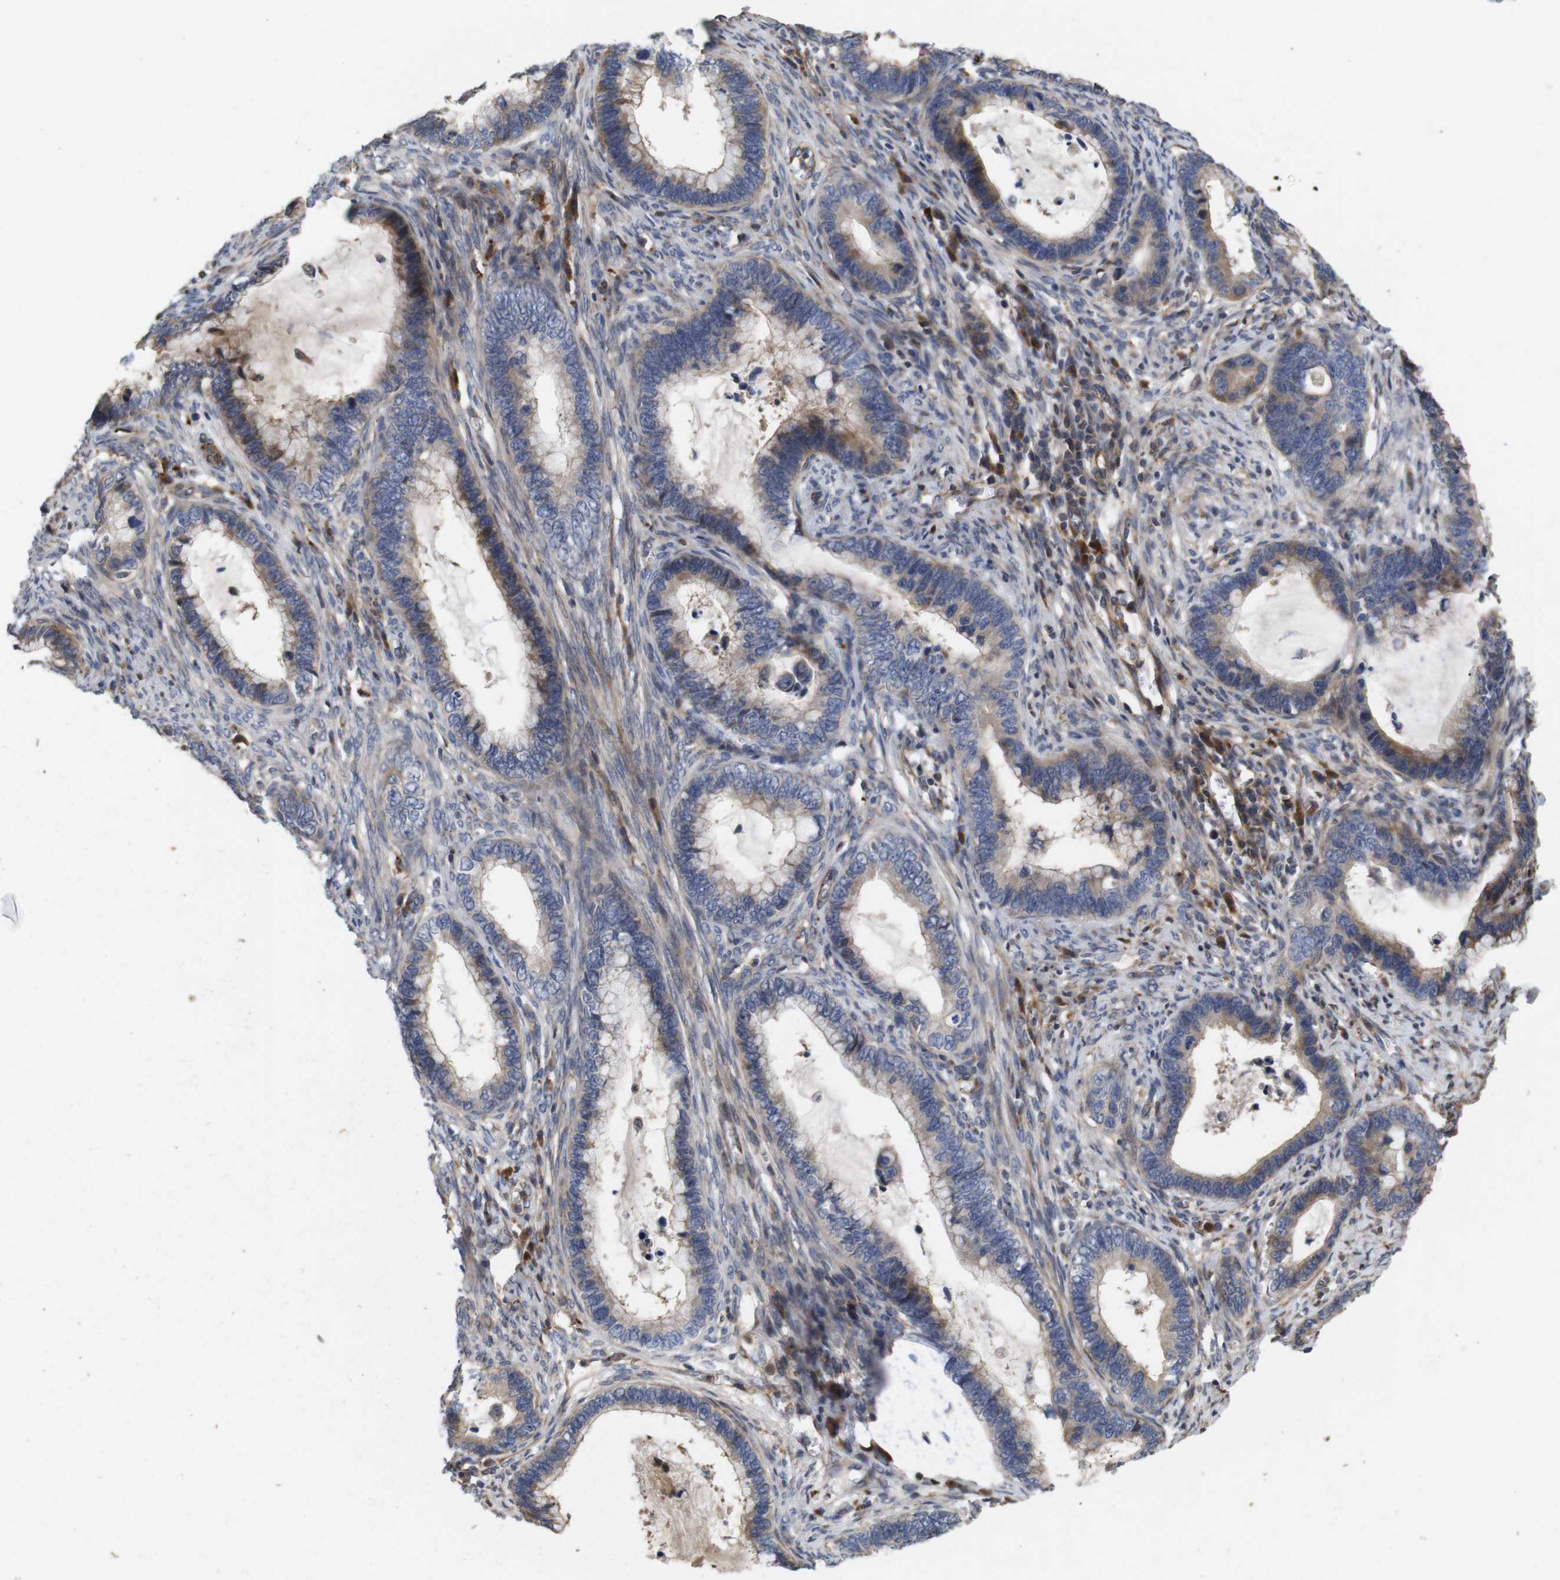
{"staining": {"intensity": "moderate", "quantity": "25%-75%", "location": "cytoplasmic/membranous"}, "tissue": "cervical cancer", "cell_type": "Tumor cells", "image_type": "cancer", "snomed": [{"axis": "morphology", "description": "Adenocarcinoma, NOS"}, {"axis": "topography", "description": "Cervix"}], "caption": "Immunohistochemistry of cervical adenocarcinoma exhibits medium levels of moderate cytoplasmic/membranous expression in approximately 25%-75% of tumor cells.", "gene": "SPRY3", "patient": {"sex": "female", "age": 44}}